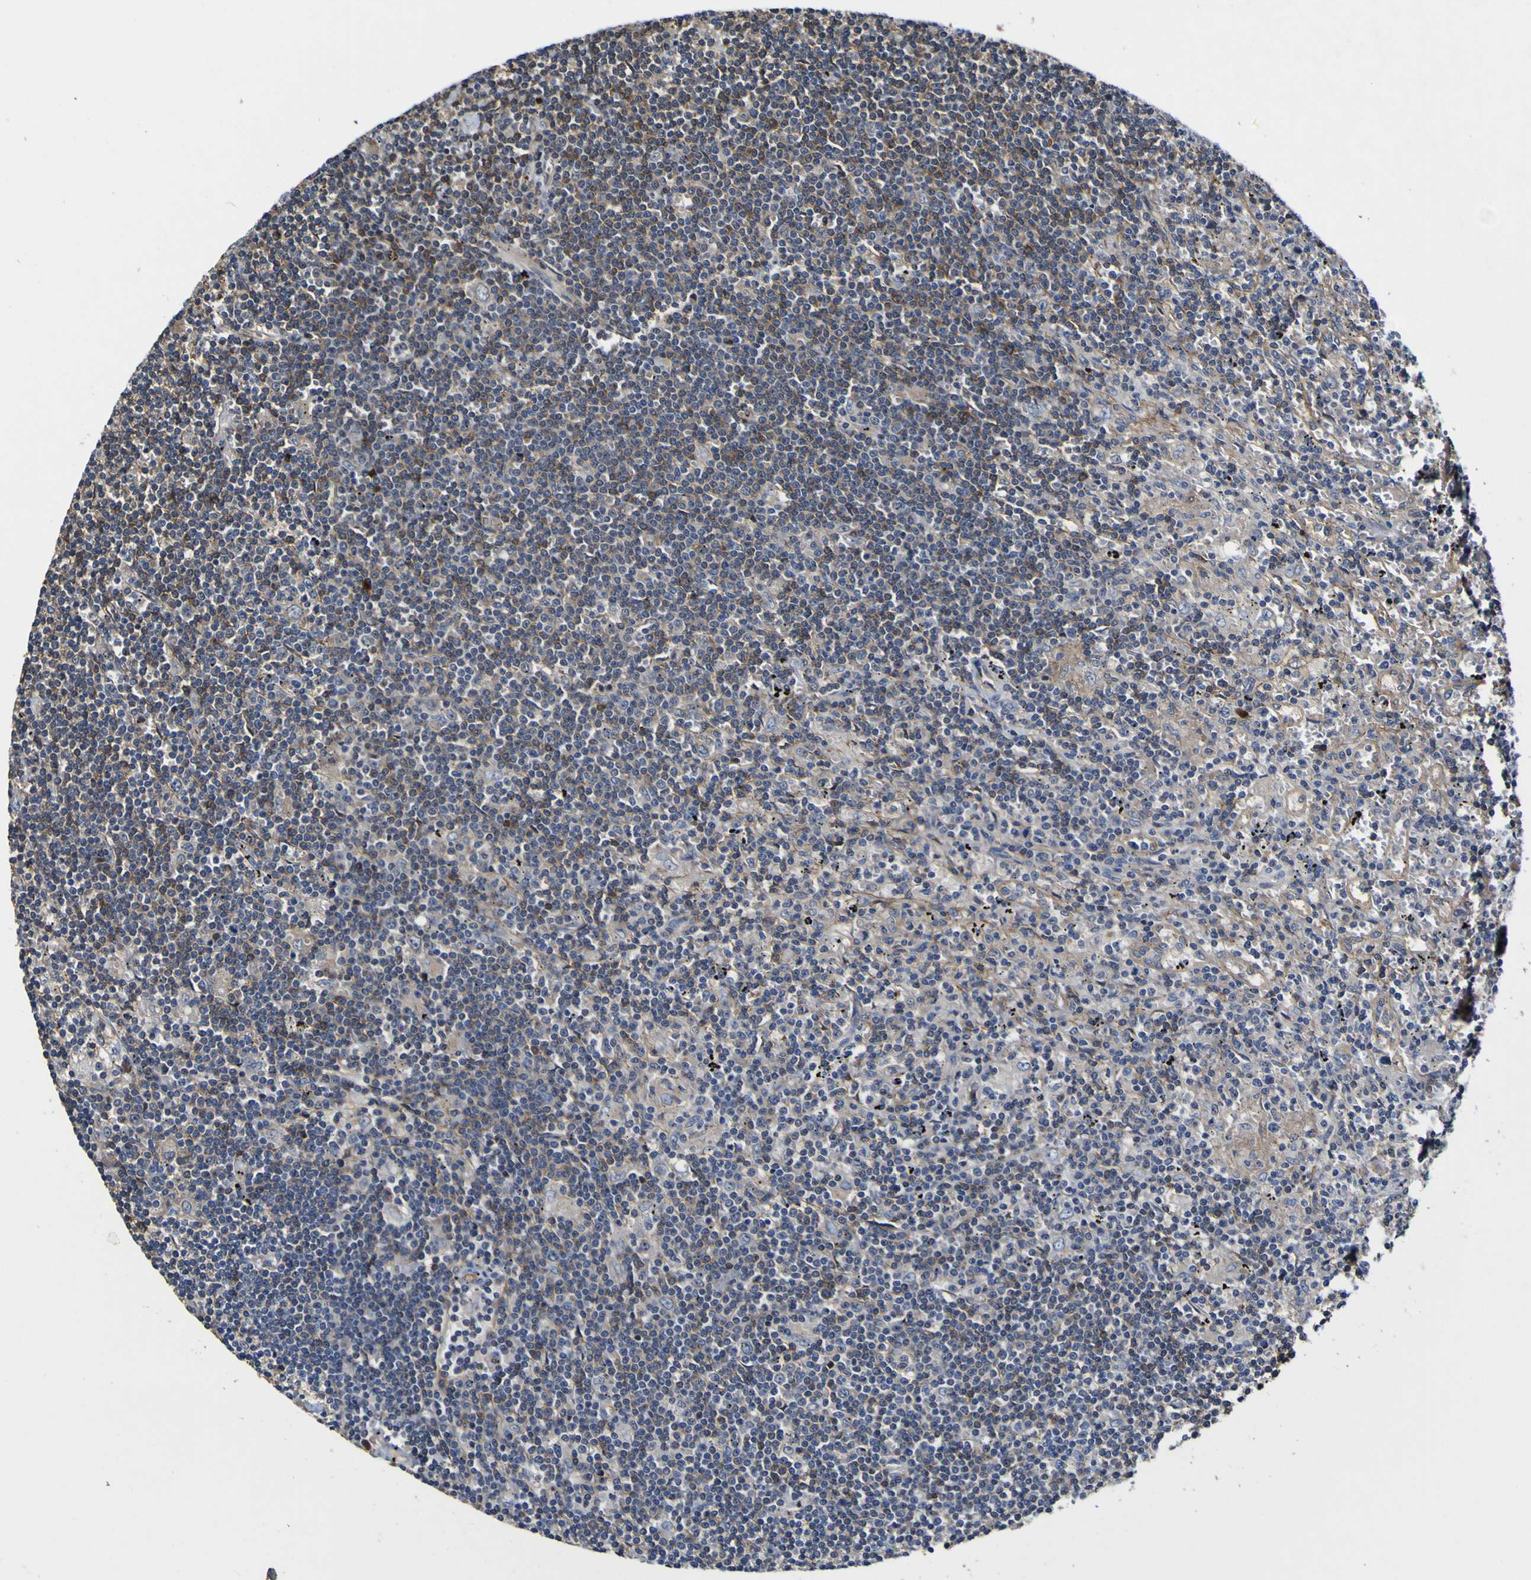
{"staining": {"intensity": "negative", "quantity": "none", "location": "none"}, "tissue": "lymphoma", "cell_type": "Tumor cells", "image_type": "cancer", "snomed": [{"axis": "morphology", "description": "Malignant lymphoma, non-Hodgkin's type, Low grade"}, {"axis": "topography", "description": "Spleen"}], "caption": "High power microscopy photomicrograph of an IHC micrograph of malignant lymphoma, non-Hodgkin's type (low-grade), revealing no significant expression in tumor cells. (DAB immunohistochemistry, high magnification).", "gene": "CCL2", "patient": {"sex": "male", "age": 76}}